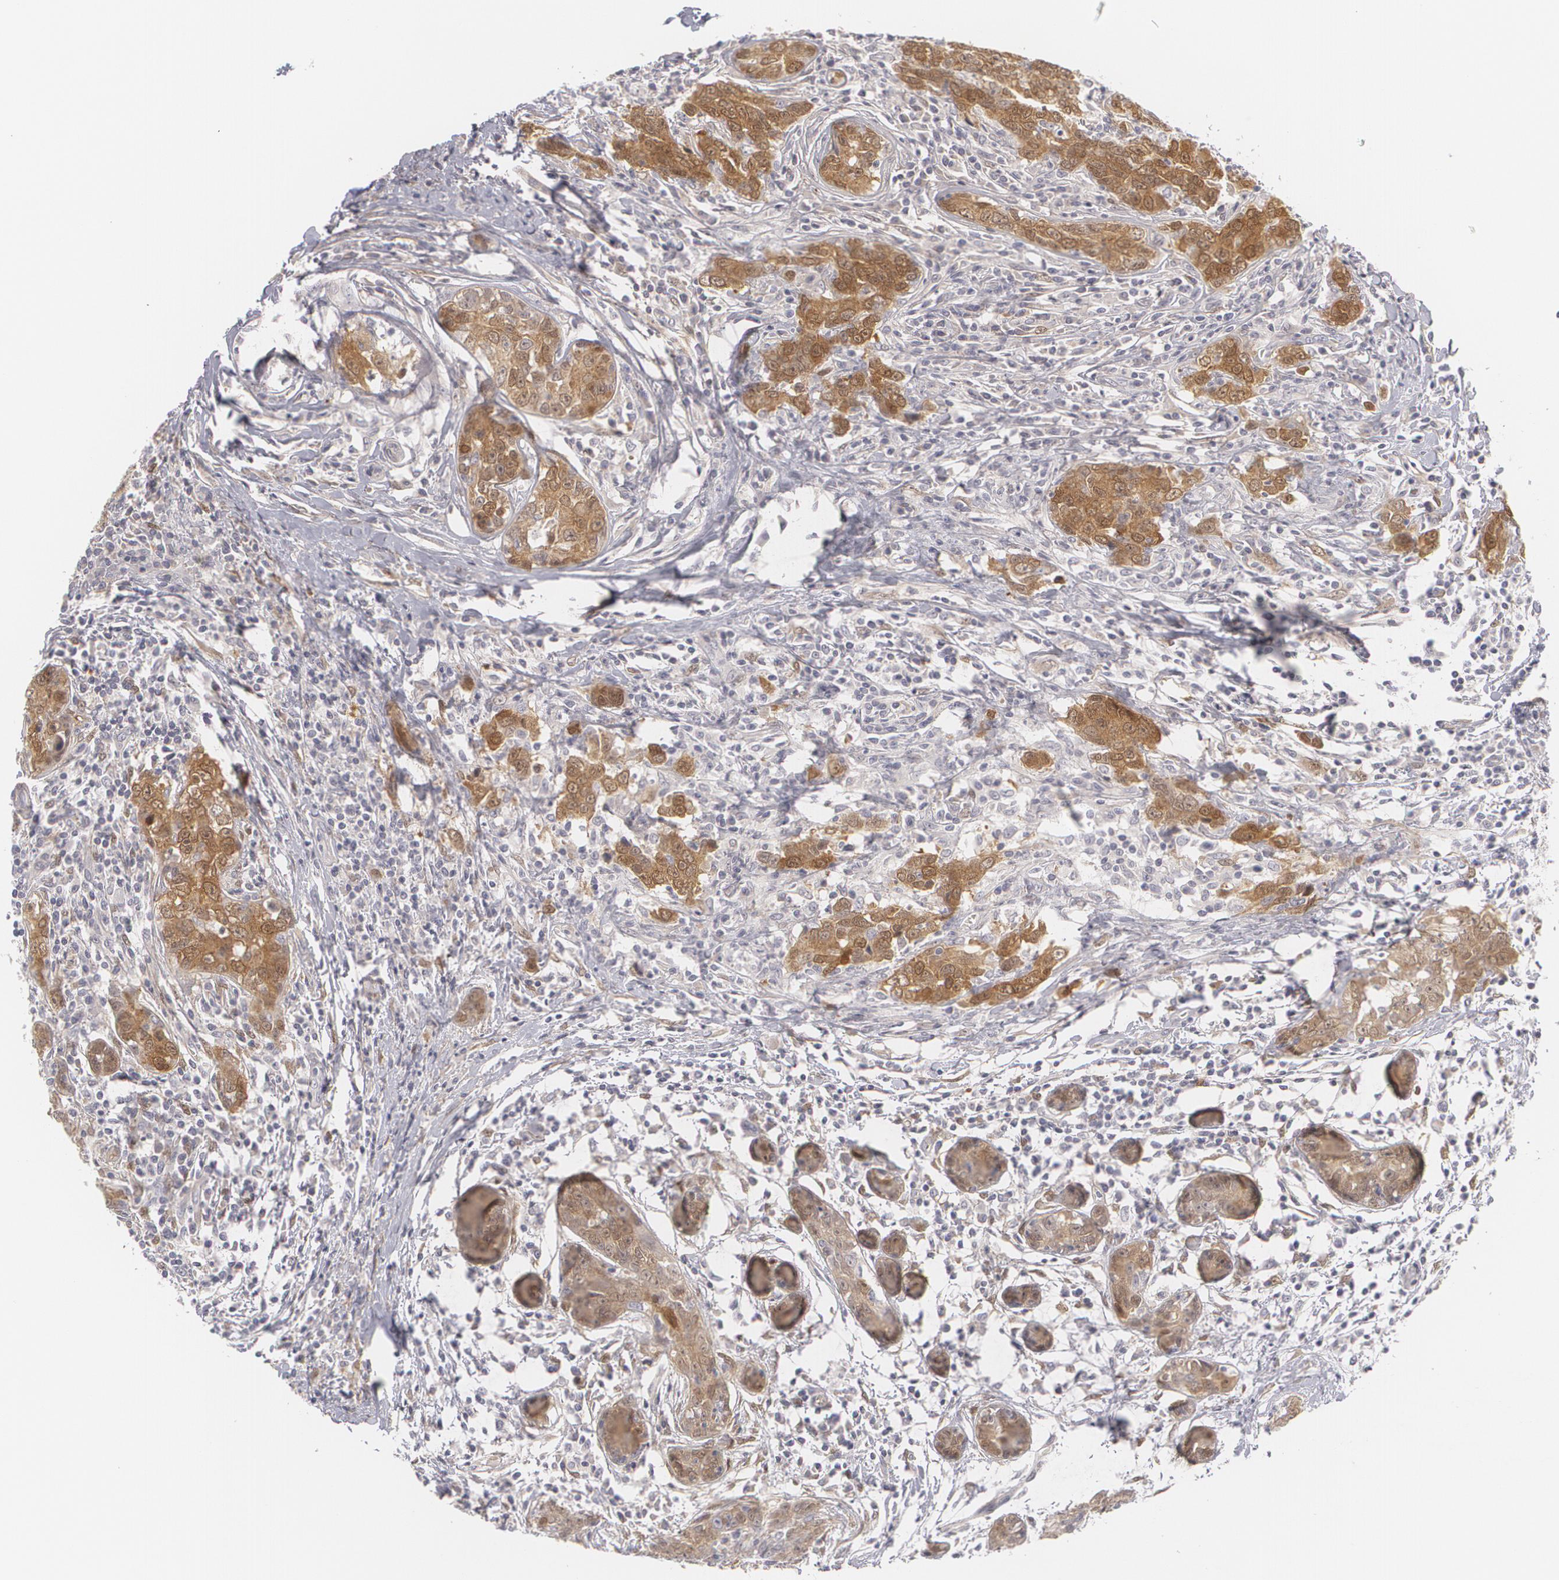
{"staining": {"intensity": "weak", "quantity": ">75%", "location": "cytoplasmic/membranous,nuclear"}, "tissue": "breast cancer", "cell_type": "Tumor cells", "image_type": "cancer", "snomed": [{"axis": "morphology", "description": "Duct carcinoma"}, {"axis": "topography", "description": "Breast"}], "caption": "The photomicrograph demonstrates a brown stain indicating the presence of a protein in the cytoplasmic/membranous and nuclear of tumor cells in breast infiltrating ductal carcinoma. The protein is stained brown, and the nuclei are stained in blue (DAB IHC with brightfield microscopy, high magnification).", "gene": "EFS", "patient": {"sex": "female", "age": 50}}